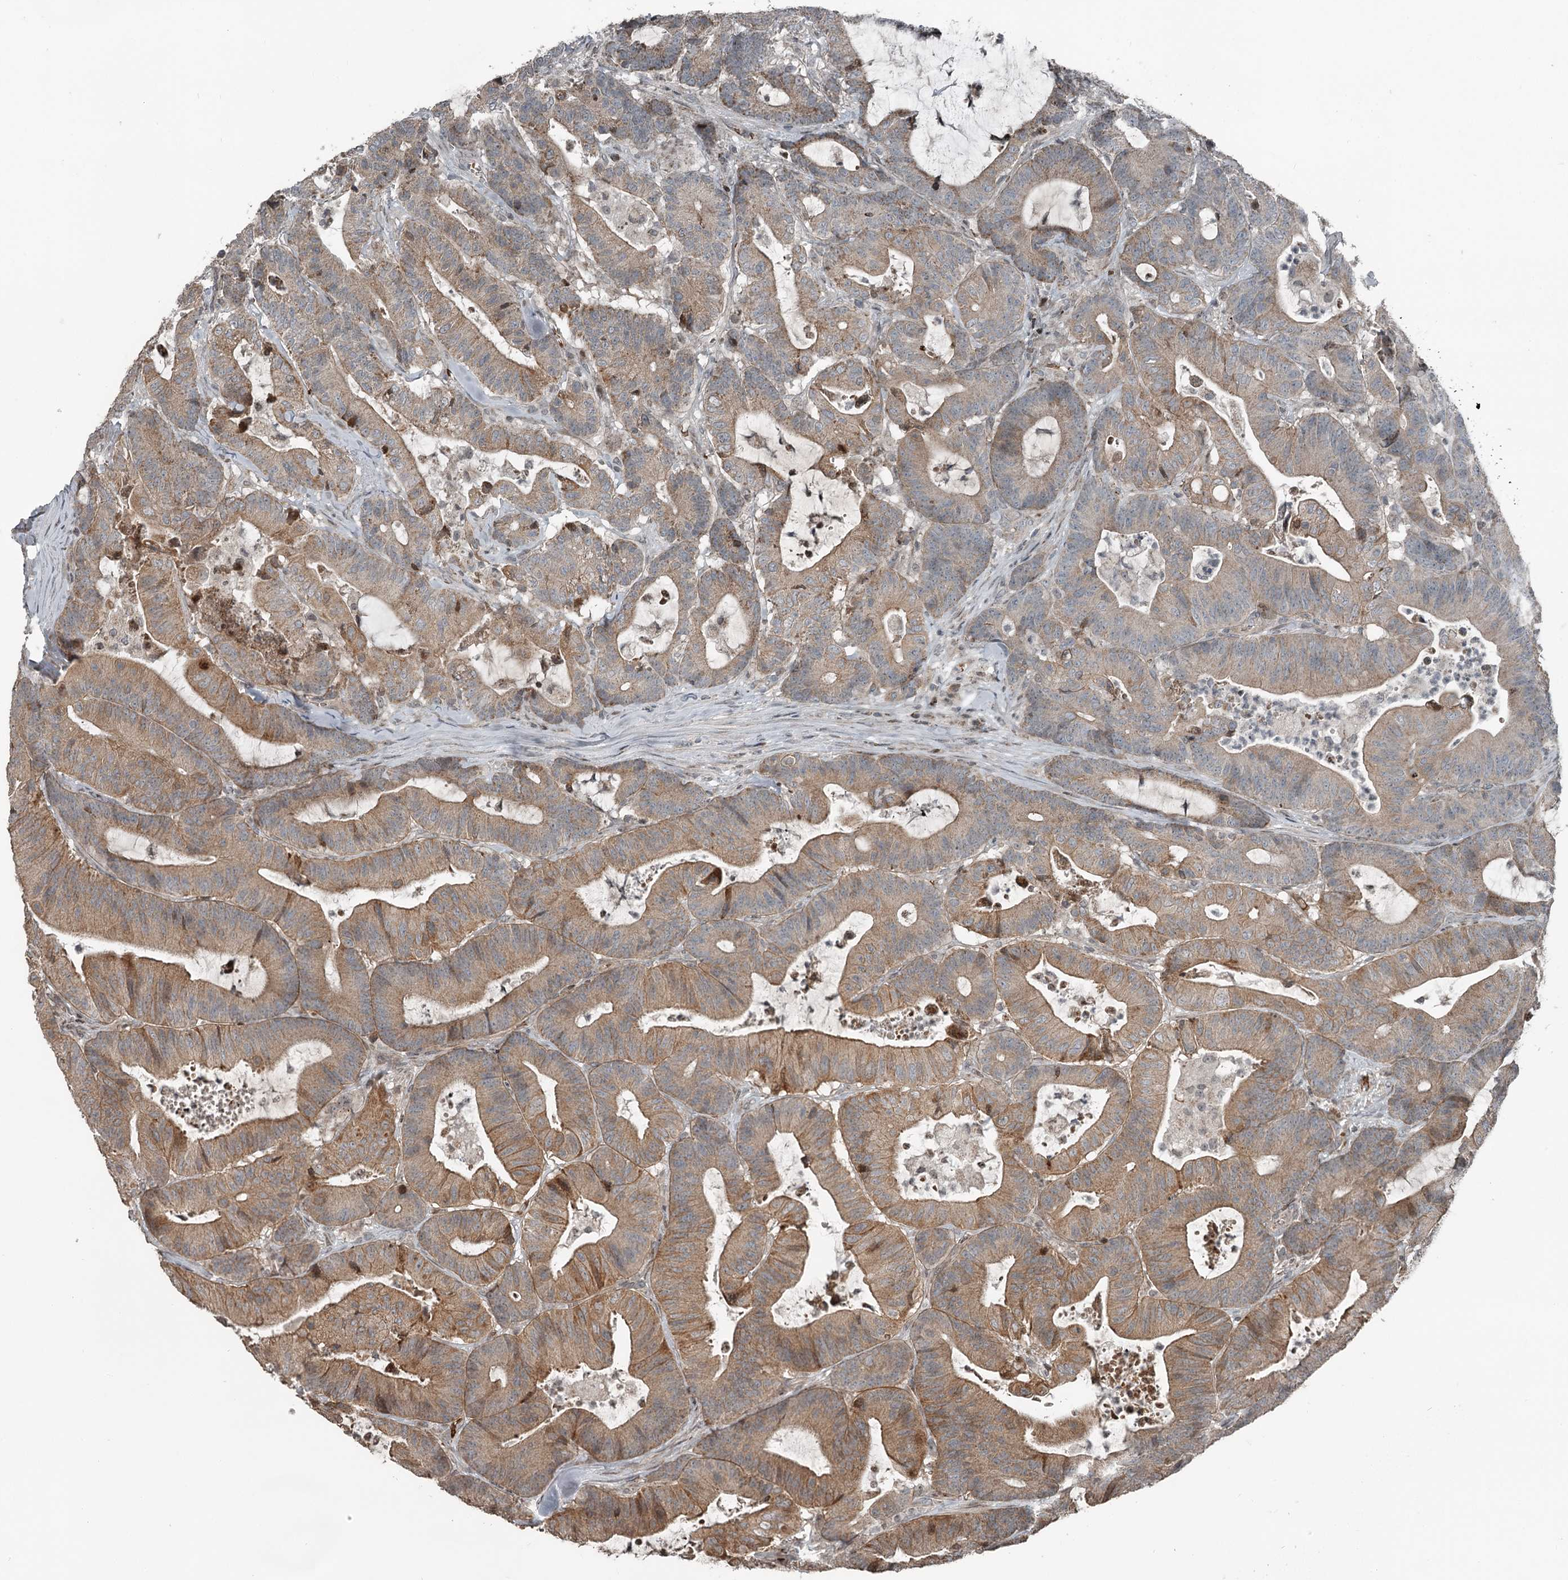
{"staining": {"intensity": "moderate", "quantity": ">75%", "location": "cytoplasmic/membranous"}, "tissue": "colorectal cancer", "cell_type": "Tumor cells", "image_type": "cancer", "snomed": [{"axis": "morphology", "description": "Adenocarcinoma, NOS"}, {"axis": "topography", "description": "Colon"}], "caption": "This is a histology image of immunohistochemistry staining of colorectal cancer, which shows moderate staining in the cytoplasmic/membranous of tumor cells.", "gene": "RASSF8", "patient": {"sex": "female", "age": 84}}